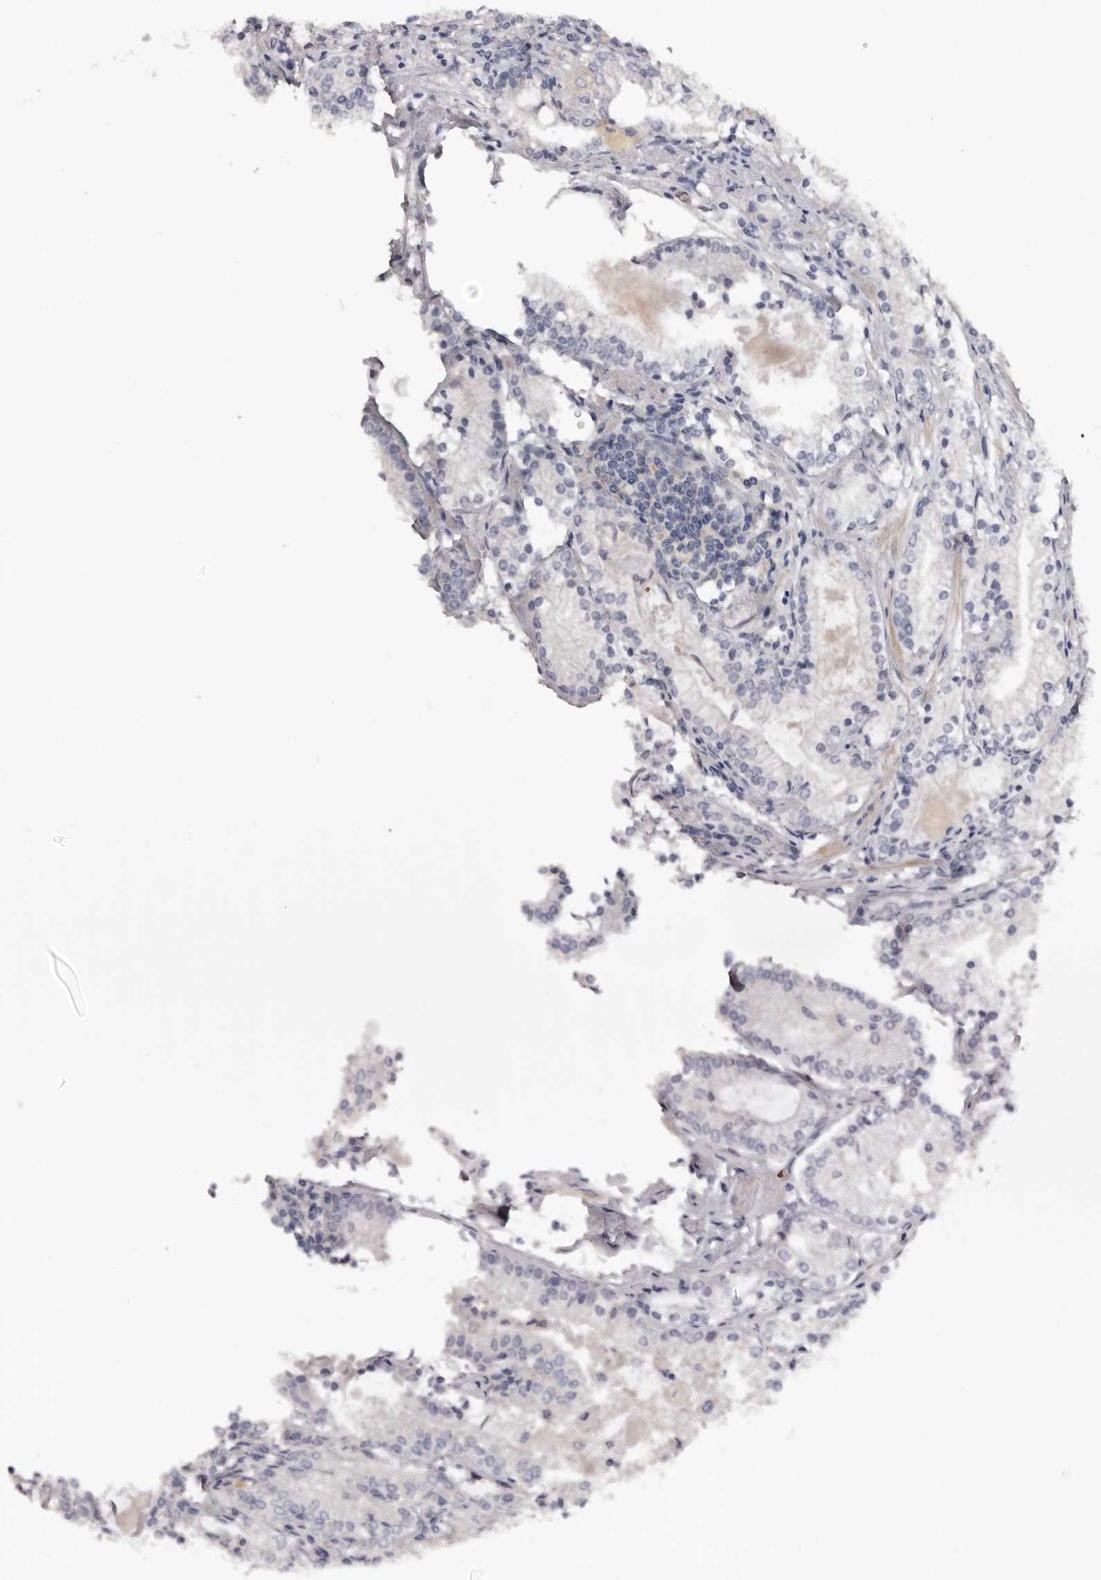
{"staining": {"intensity": "negative", "quantity": "none", "location": "none"}, "tissue": "prostate cancer", "cell_type": "Tumor cells", "image_type": "cancer", "snomed": [{"axis": "morphology", "description": "Adenocarcinoma, High grade"}, {"axis": "topography", "description": "Prostate"}], "caption": "Protein analysis of prostate cancer displays no significant positivity in tumor cells.", "gene": "TNR", "patient": {"sex": "male", "age": 63}}